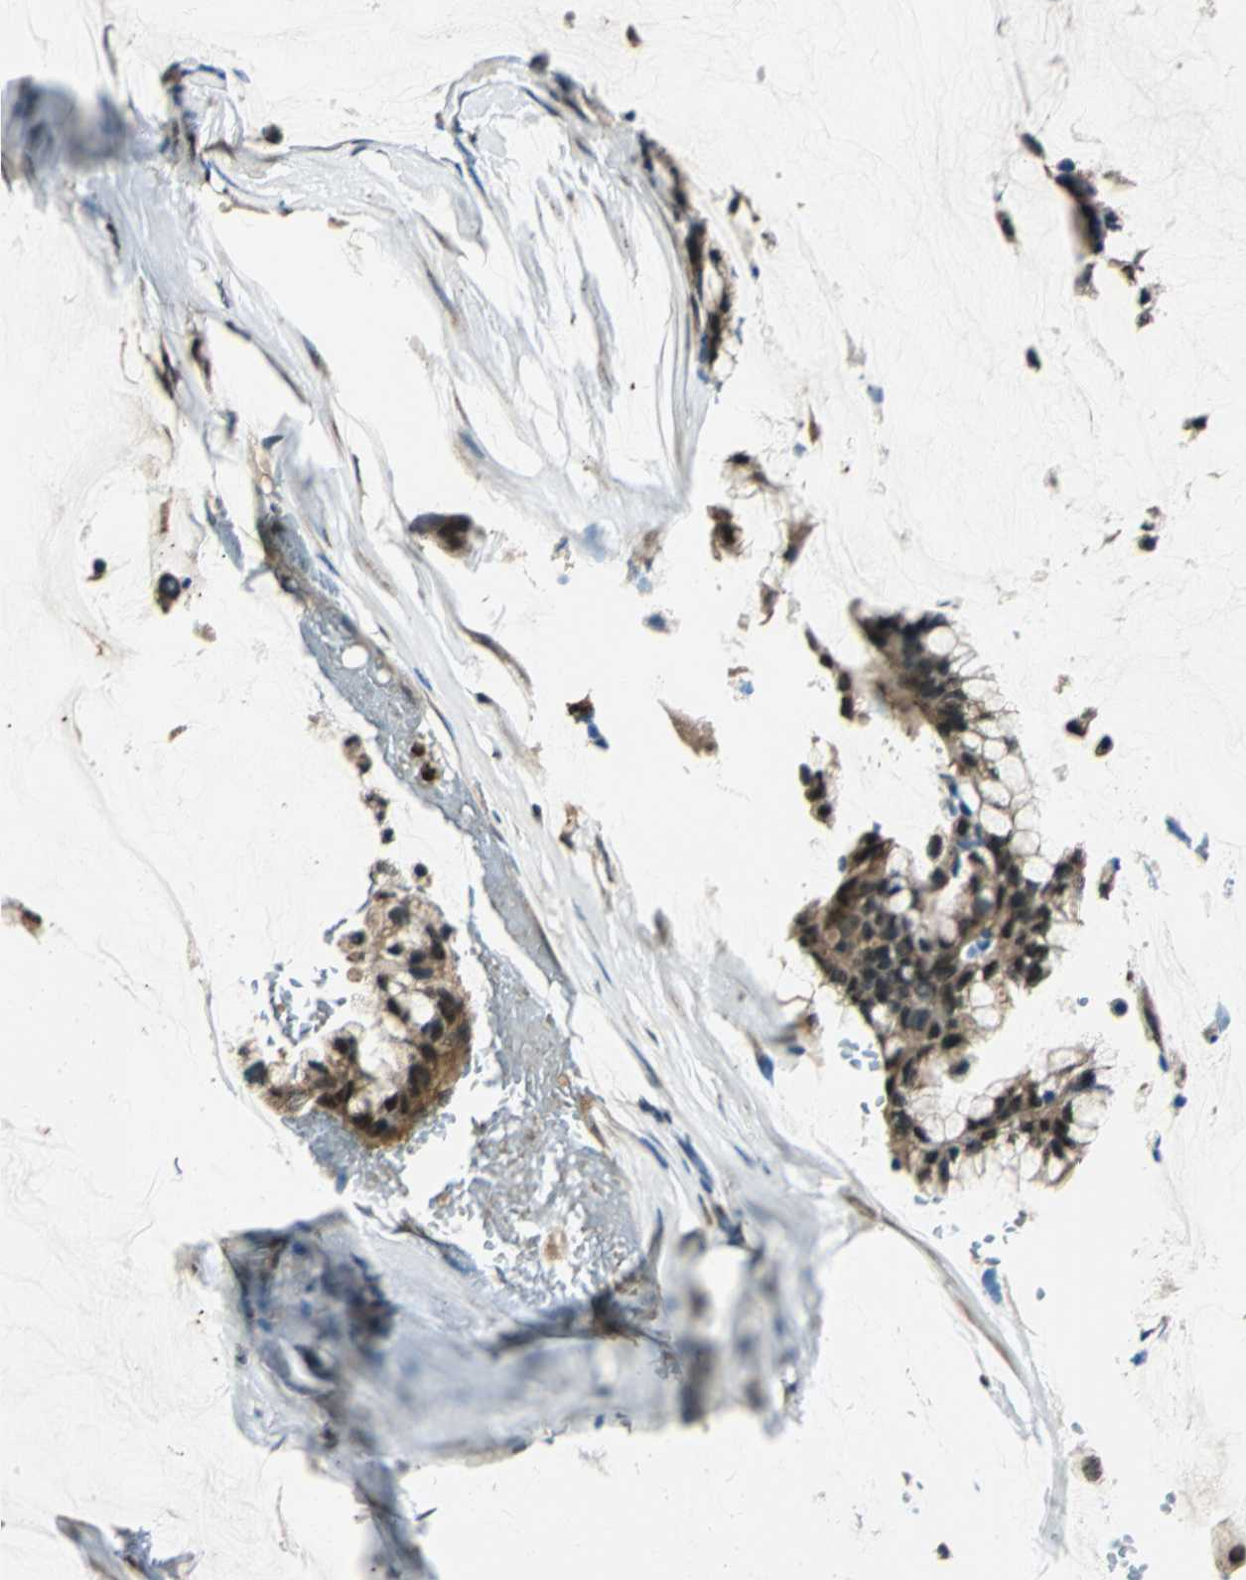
{"staining": {"intensity": "moderate", "quantity": ">75%", "location": "cytoplasmic/membranous,nuclear"}, "tissue": "ovarian cancer", "cell_type": "Tumor cells", "image_type": "cancer", "snomed": [{"axis": "morphology", "description": "Cystadenocarcinoma, mucinous, NOS"}, {"axis": "topography", "description": "Ovary"}], "caption": "There is medium levels of moderate cytoplasmic/membranous and nuclear positivity in tumor cells of mucinous cystadenocarcinoma (ovarian), as demonstrated by immunohistochemical staining (brown color).", "gene": "PPP1R13L", "patient": {"sex": "female", "age": 39}}